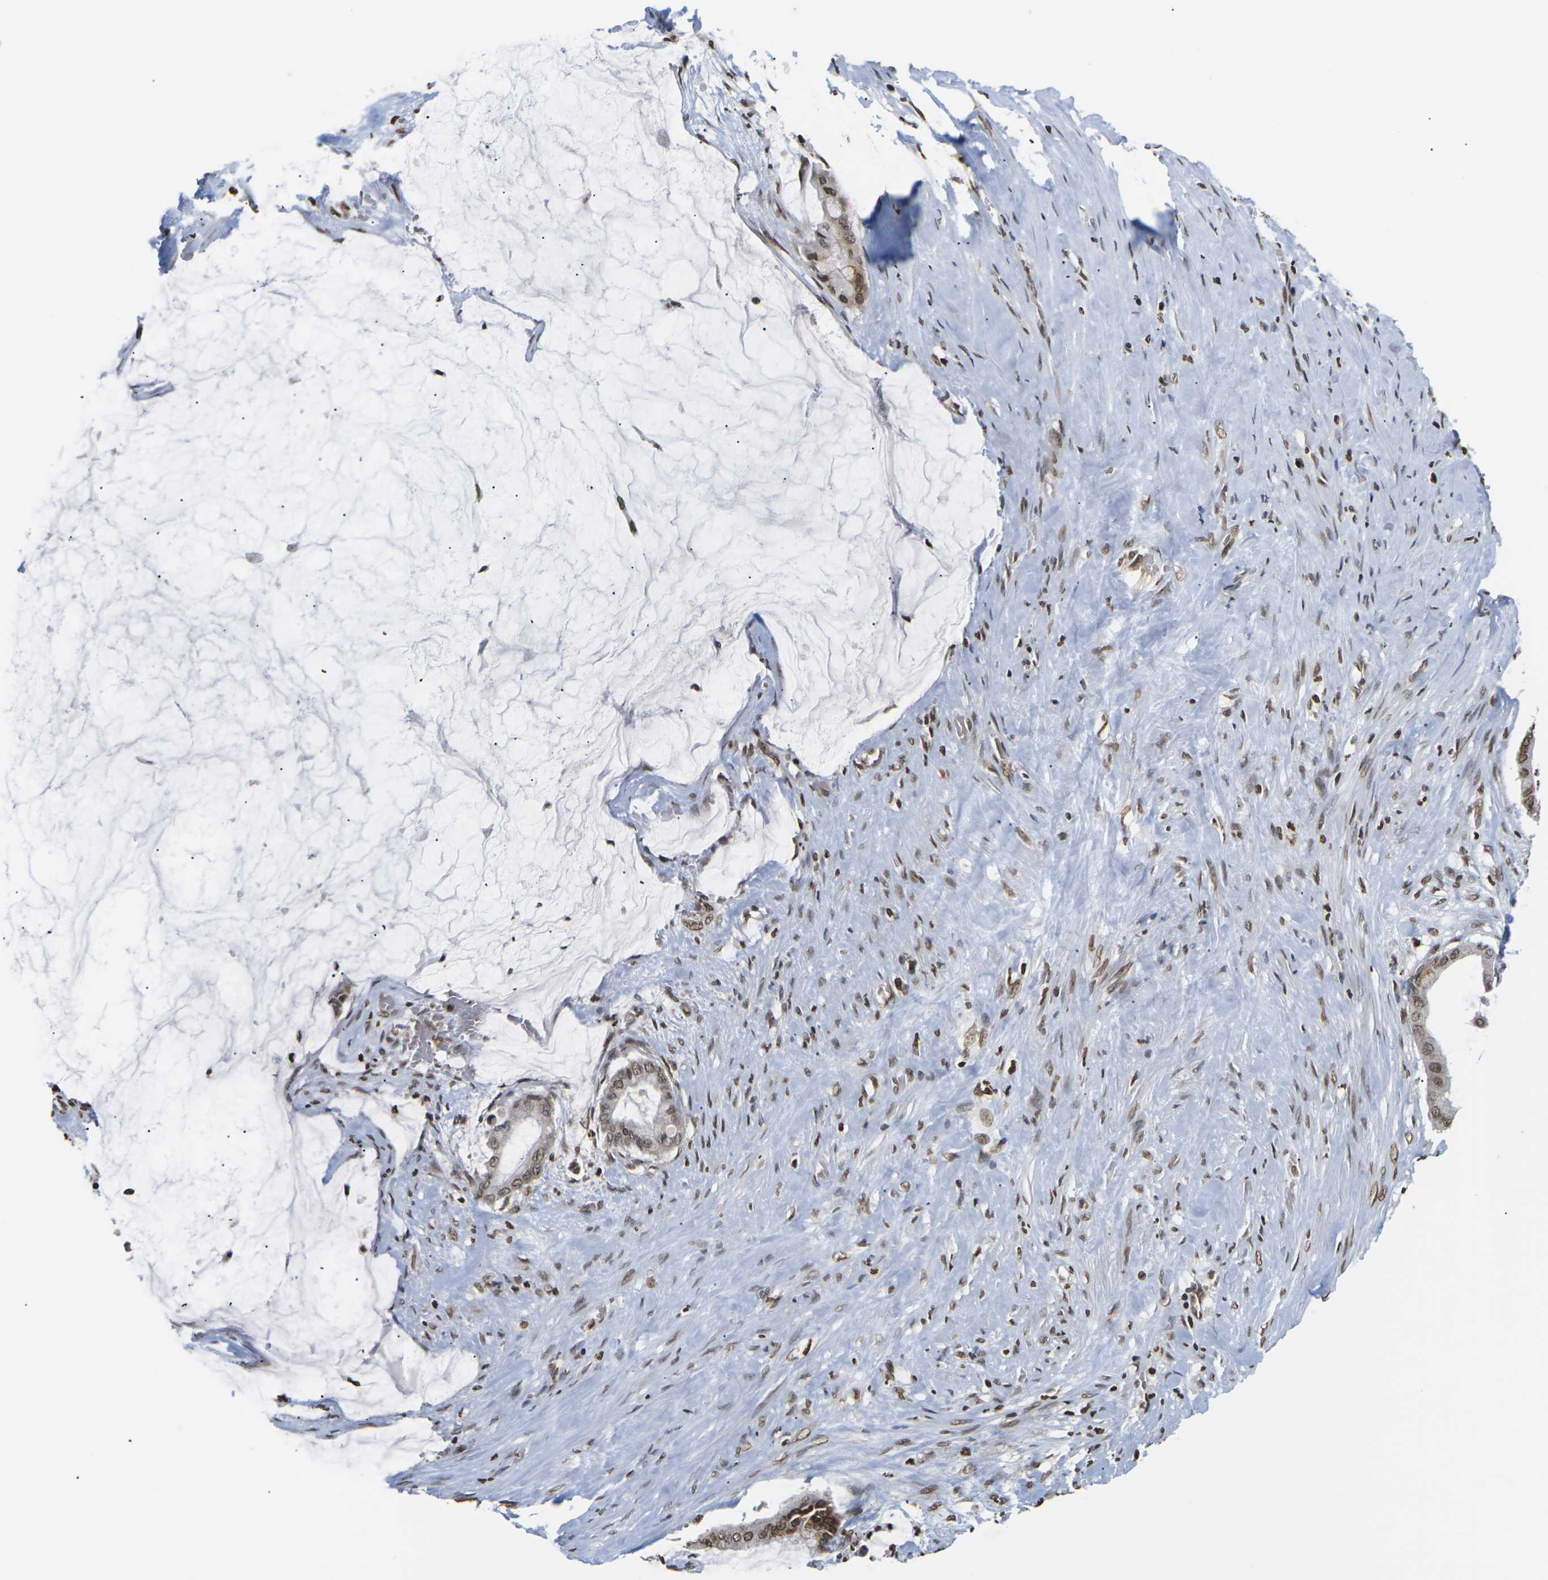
{"staining": {"intensity": "strong", "quantity": ">75%", "location": "nuclear"}, "tissue": "pancreatic cancer", "cell_type": "Tumor cells", "image_type": "cancer", "snomed": [{"axis": "morphology", "description": "Adenocarcinoma, NOS"}, {"axis": "topography", "description": "Pancreas"}], "caption": "Immunohistochemistry (IHC) (DAB (3,3'-diaminobenzidine)) staining of pancreatic cancer (adenocarcinoma) shows strong nuclear protein expression in about >75% of tumor cells.", "gene": "ETV5", "patient": {"sex": "male", "age": 41}}